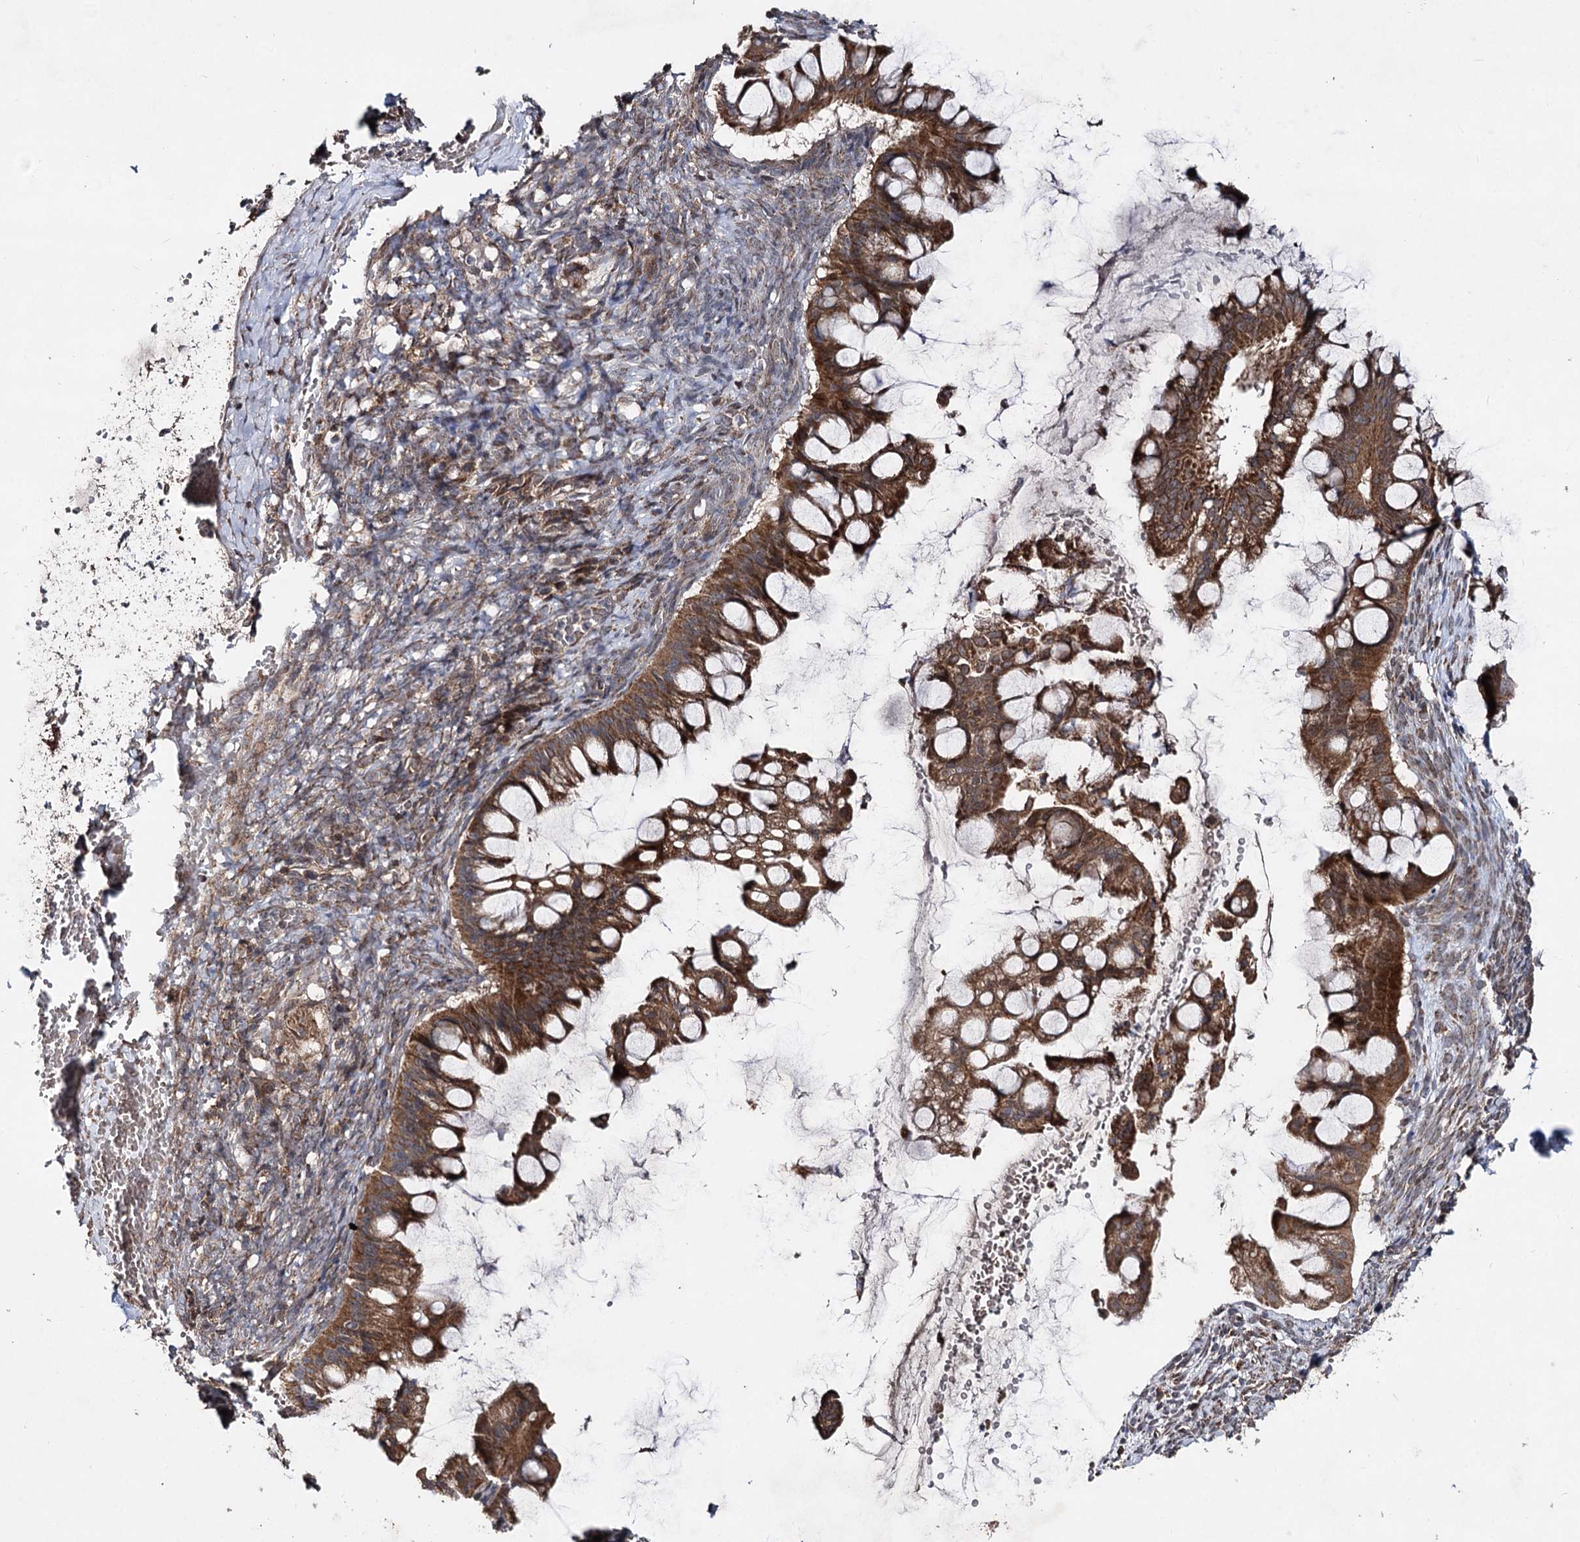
{"staining": {"intensity": "moderate", "quantity": ">75%", "location": "cytoplasmic/membranous"}, "tissue": "ovarian cancer", "cell_type": "Tumor cells", "image_type": "cancer", "snomed": [{"axis": "morphology", "description": "Cystadenocarcinoma, mucinous, NOS"}, {"axis": "topography", "description": "Ovary"}], "caption": "The image reveals a brown stain indicating the presence of a protein in the cytoplasmic/membranous of tumor cells in ovarian cancer (mucinous cystadenocarcinoma). (Brightfield microscopy of DAB IHC at high magnification).", "gene": "MINDY3", "patient": {"sex": "female", "age": 73}}